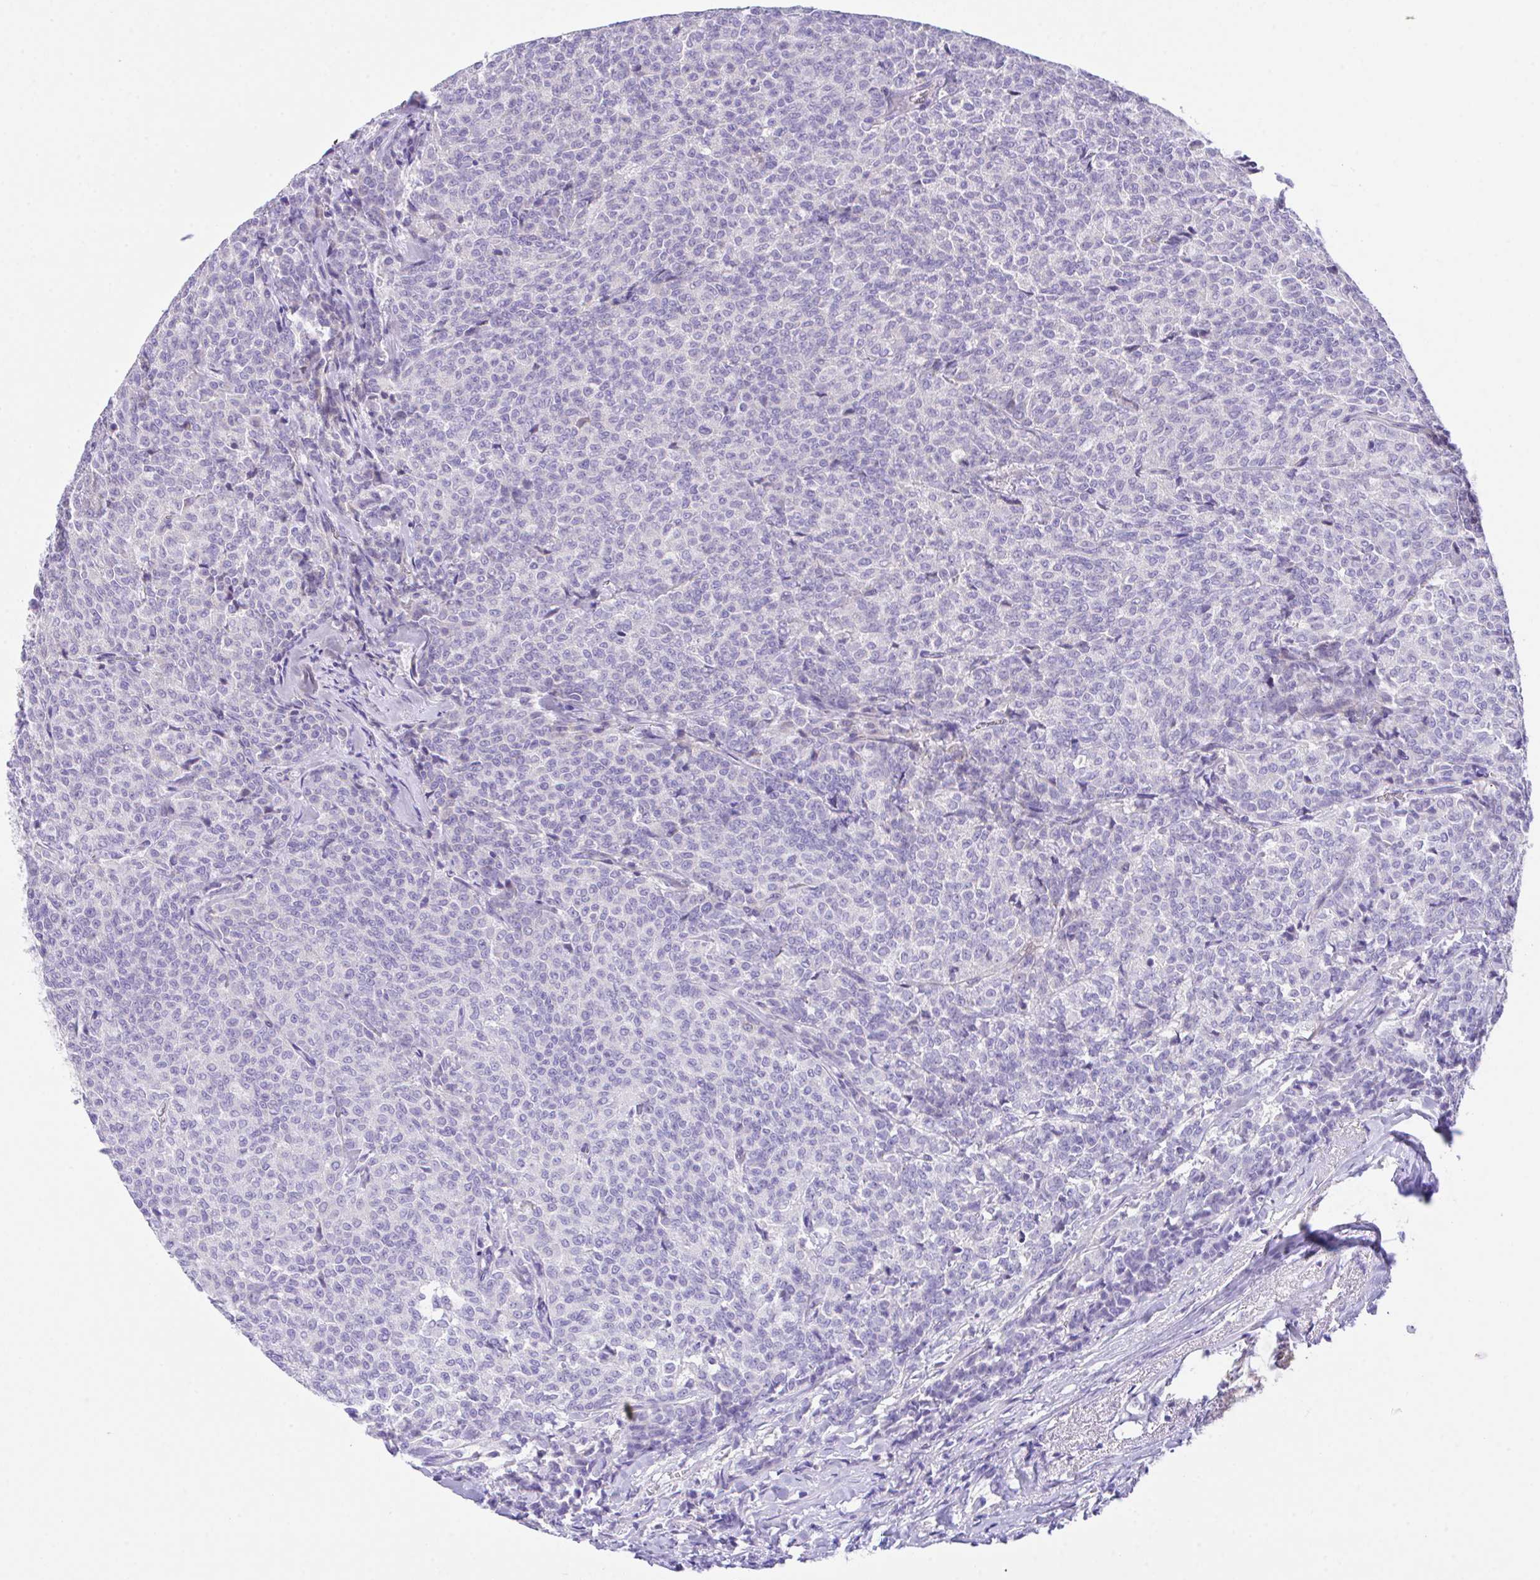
{"staining": {"intensity": "negative", "quantity": "none", "location": "none"}, "tissue": "breast cancer", "cell_type": "Tumor cells", "image_type": "cancer", "snomed": [{"axis": "morphology", "description": "Duct carcinoma"}, {"axis": "topography", "description": "Breast"}], "caption": "IHC photomicrograph of neoplastic tissue: breast cancer stained with DAB (3,3'-diaminobenzidine) shows no significant protein staining in tumor cells.", "gene": "SLC16A6", "patient": {"sex": "female", "age": 91}}